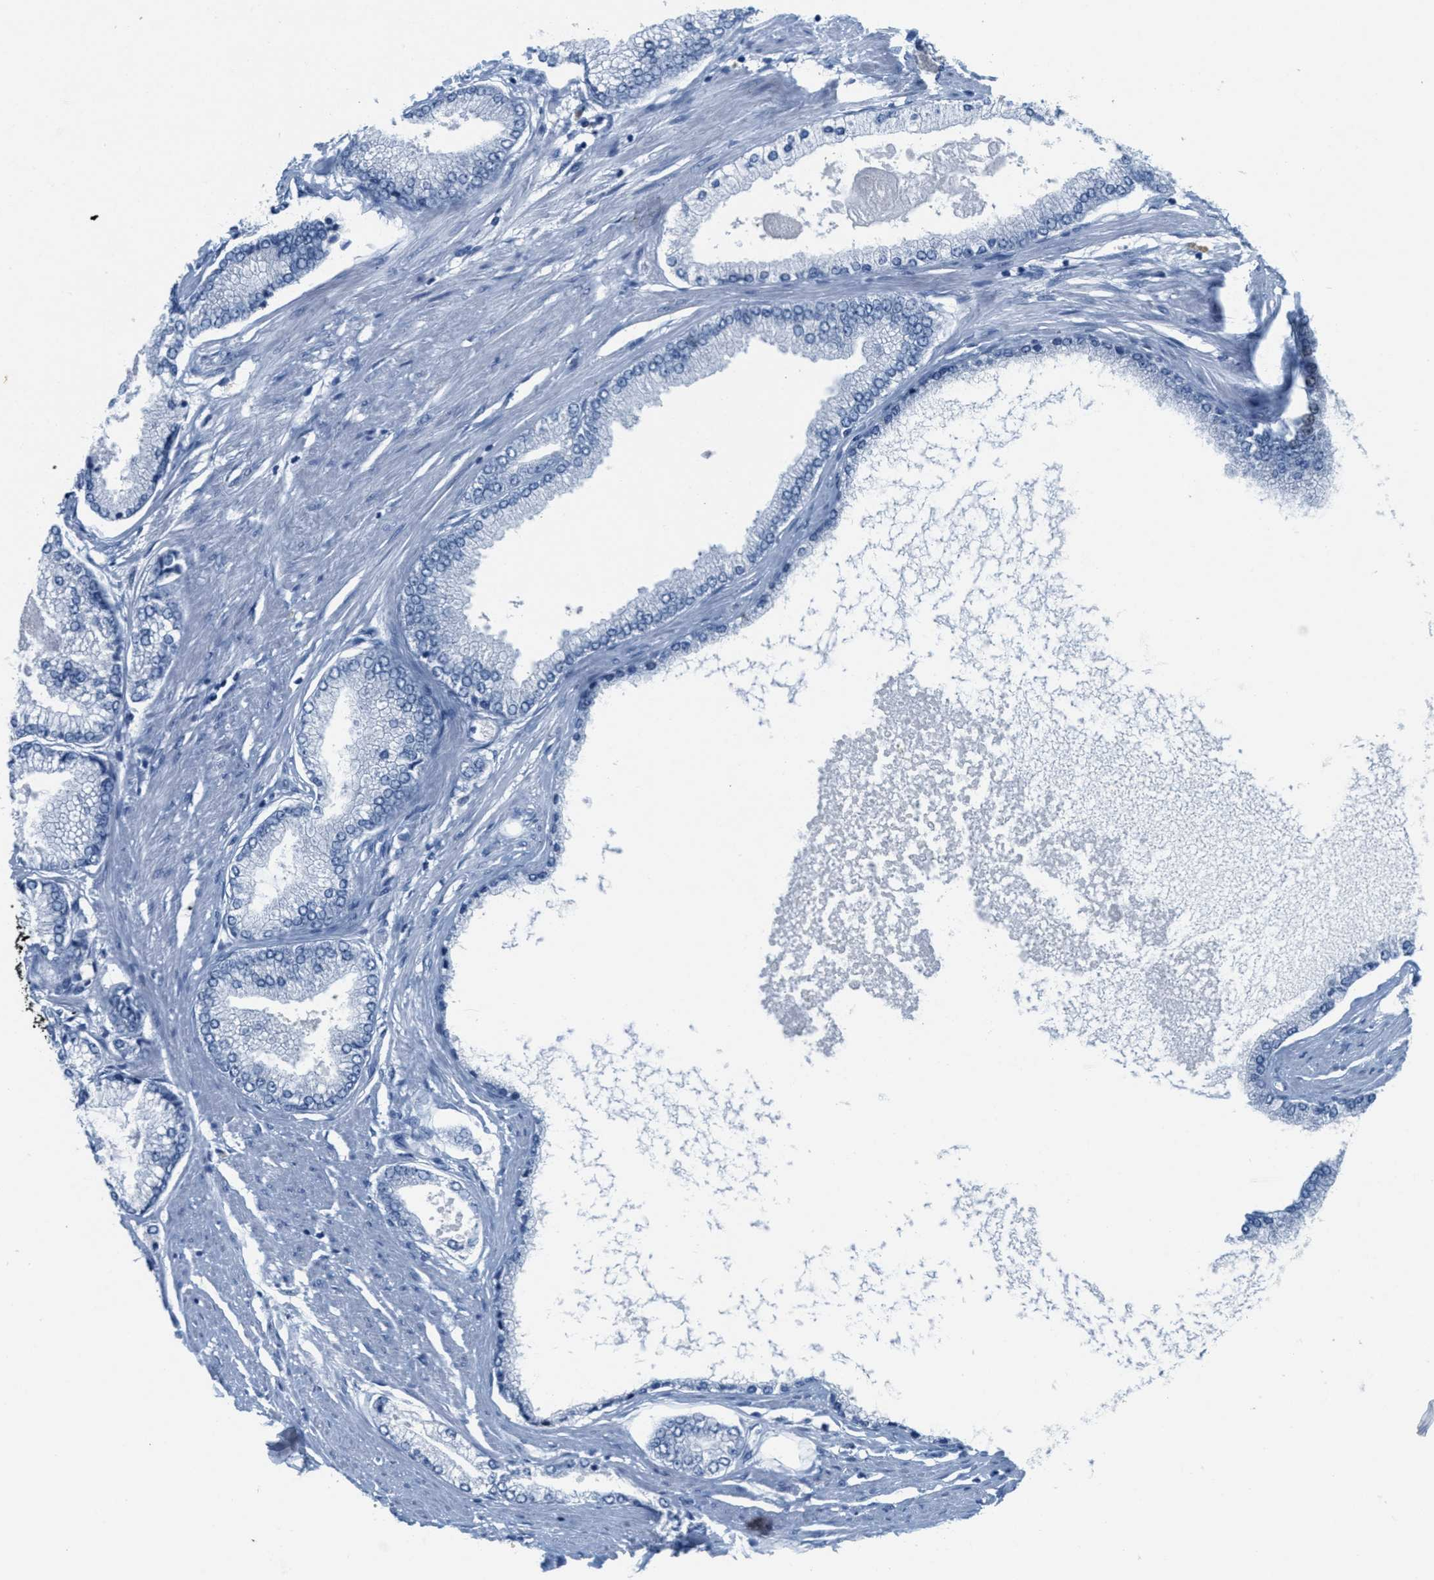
{"staining": {"intensity": "negative", "quantity": "none", "location": "none"}, "tissue": "prostate cancer", "cell_type": "Tumor cells", "image_type": "cancer", "snomed": [{"axis": "morphology", "description": "Adenocarcinoma, High grade"}, {"axis": "topography", "description": "Prostate"}], "caption": "Immunohistochemistry histopathology image of neoplastic tissue: adenocarcinoma (high-grade) (prostate) stained with DAB (3,3'-diaminobenzidine) shows no significant protein positivity in tumor cells. (Brightfield microscopy of DAB (3,3'-diaminobenzidine) immunohistochemistry (IHC) at high magnification).", "gene": "GPM6A", "patient": {"sex": "male", "age": 61}}